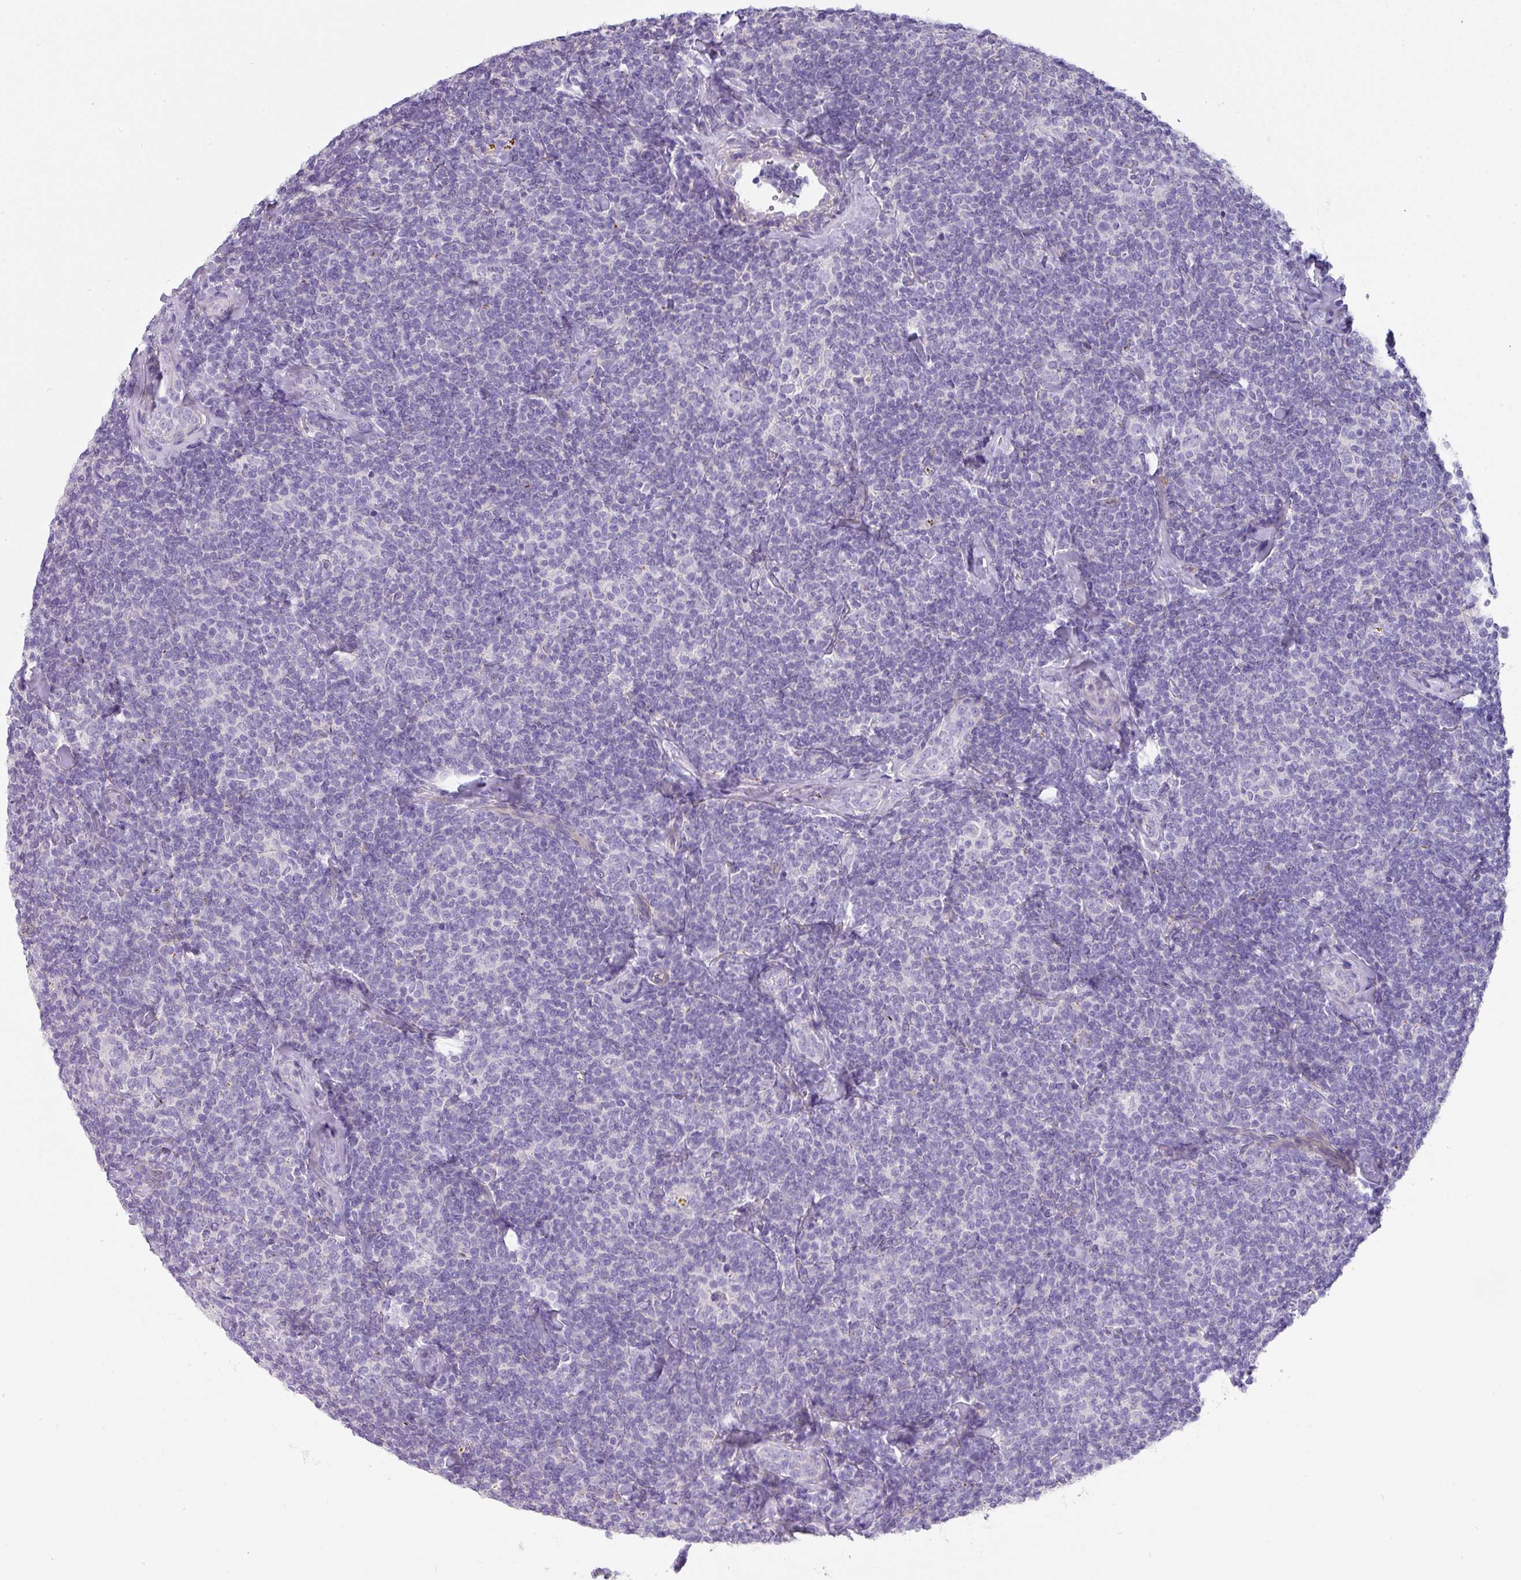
{"staining": {"intensity": "negative", "quantity": "none", "location": "none"}, "tissue": "lymphoma", "cell_type": "Tumor cells", "image_type": "cancer", "snomed": [{"axis": "morphology", "description": "Malignant lymphoma, non-Hodgkin's type, Low grade"}, {"axis": "topography", "description": "Lymph node"}], "caption": "Immunohistochemistry of human malignant lymphoma, non-Hodgkin's type (low-grade) shows no positivity in tumor cells.", "gene": "GLI4", "patient": {"sex": "female", "age": 56}}